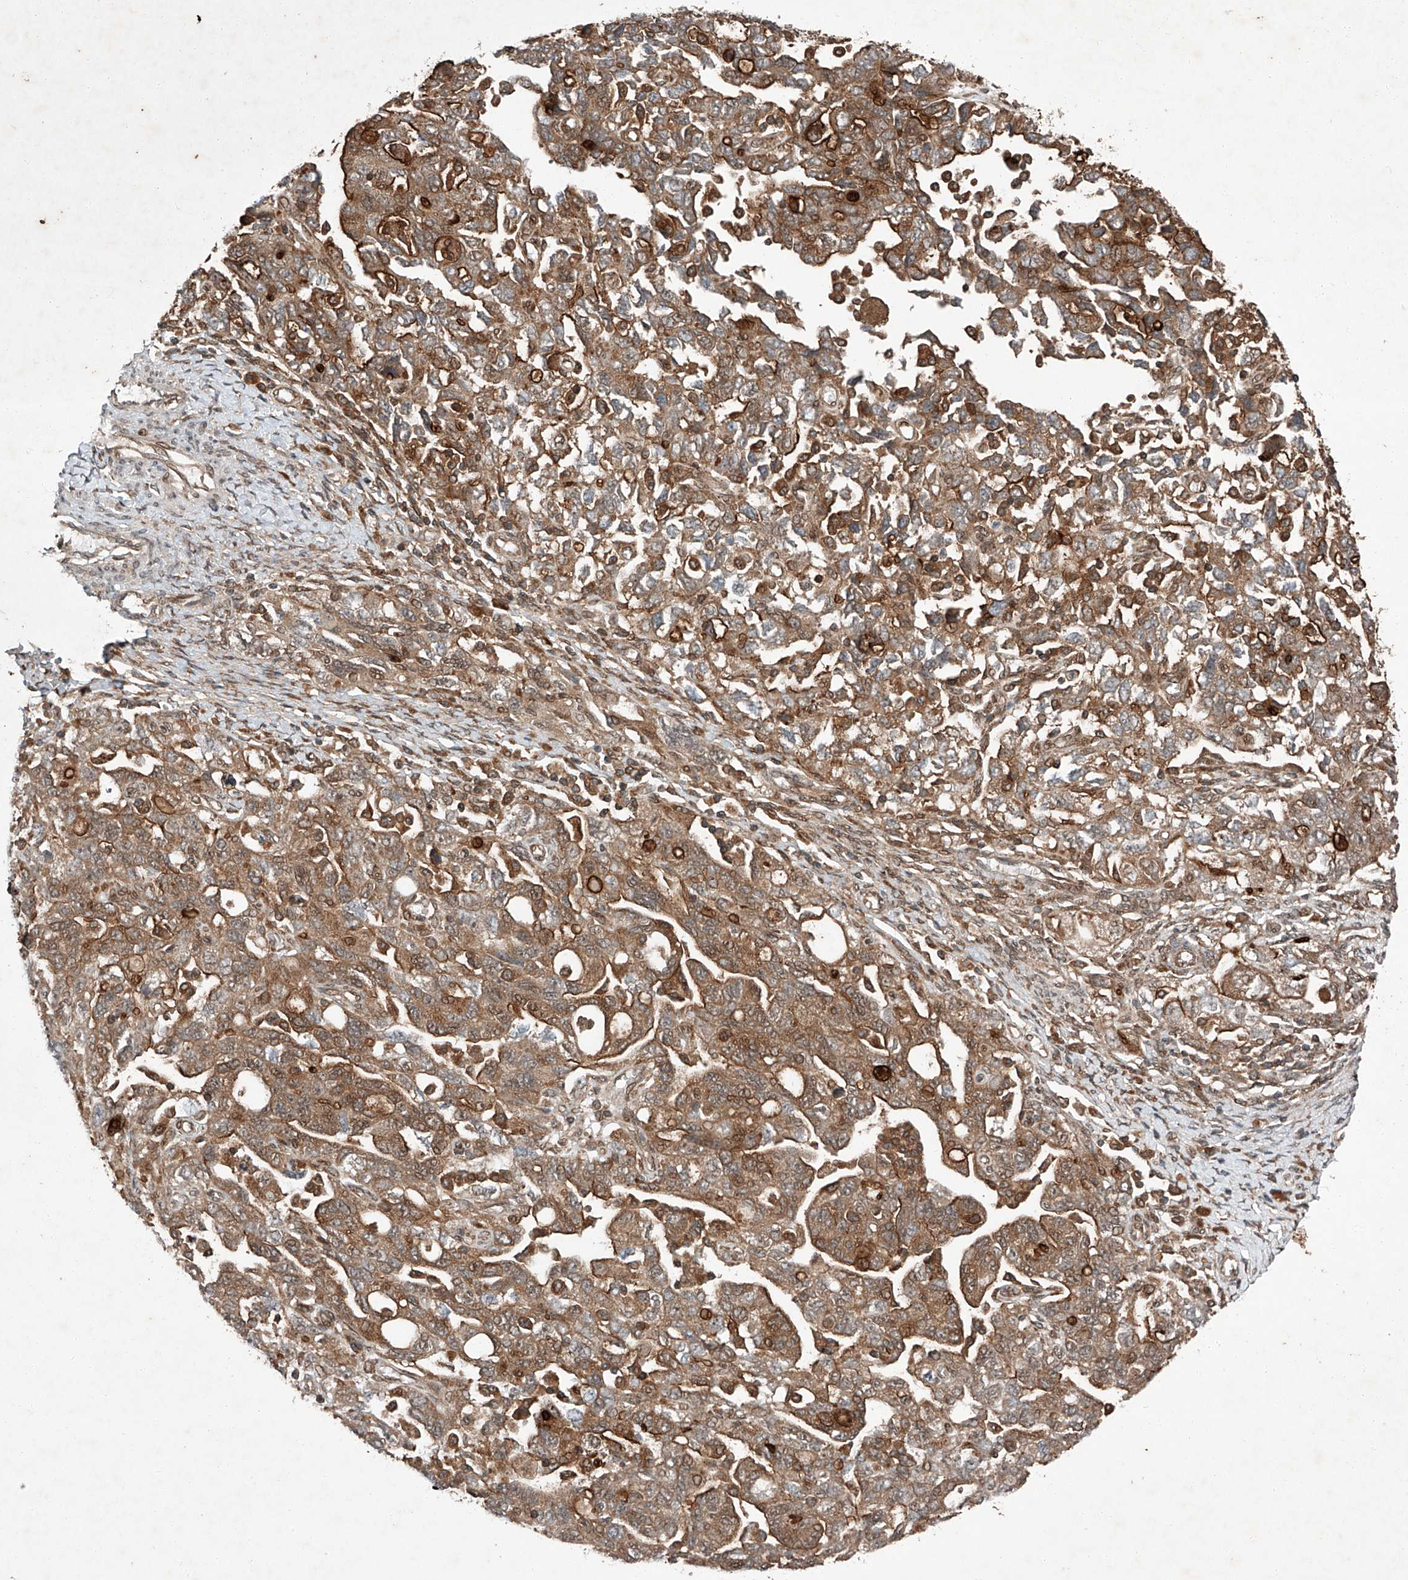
{"staining": {"intensity": "strong", "quantity": ">75%", "location": "cytoplasmic/membranous"}, "tissue": "ovarian cancer", "cell_type": "Tumor cells", "image_type": "cancer", "snomed": [{"axis": "morphology", "description": "Carcinoma, NOS"}, {"axis": "morphology", "description": "Cystadenocarcinoma, serous, NOS"}, {"axis": "topography", "description": "Ovary"}], "caption": "Strong cytoplasmic/membranous protein staining is seen in approximately >75% of tumor cells in ovarian cancer (carcinoma). (DAB IHC with brightfield microscopy, high magnification).", "gene": "ZFP28", "patient": {"sex": "female", "age": 69}}